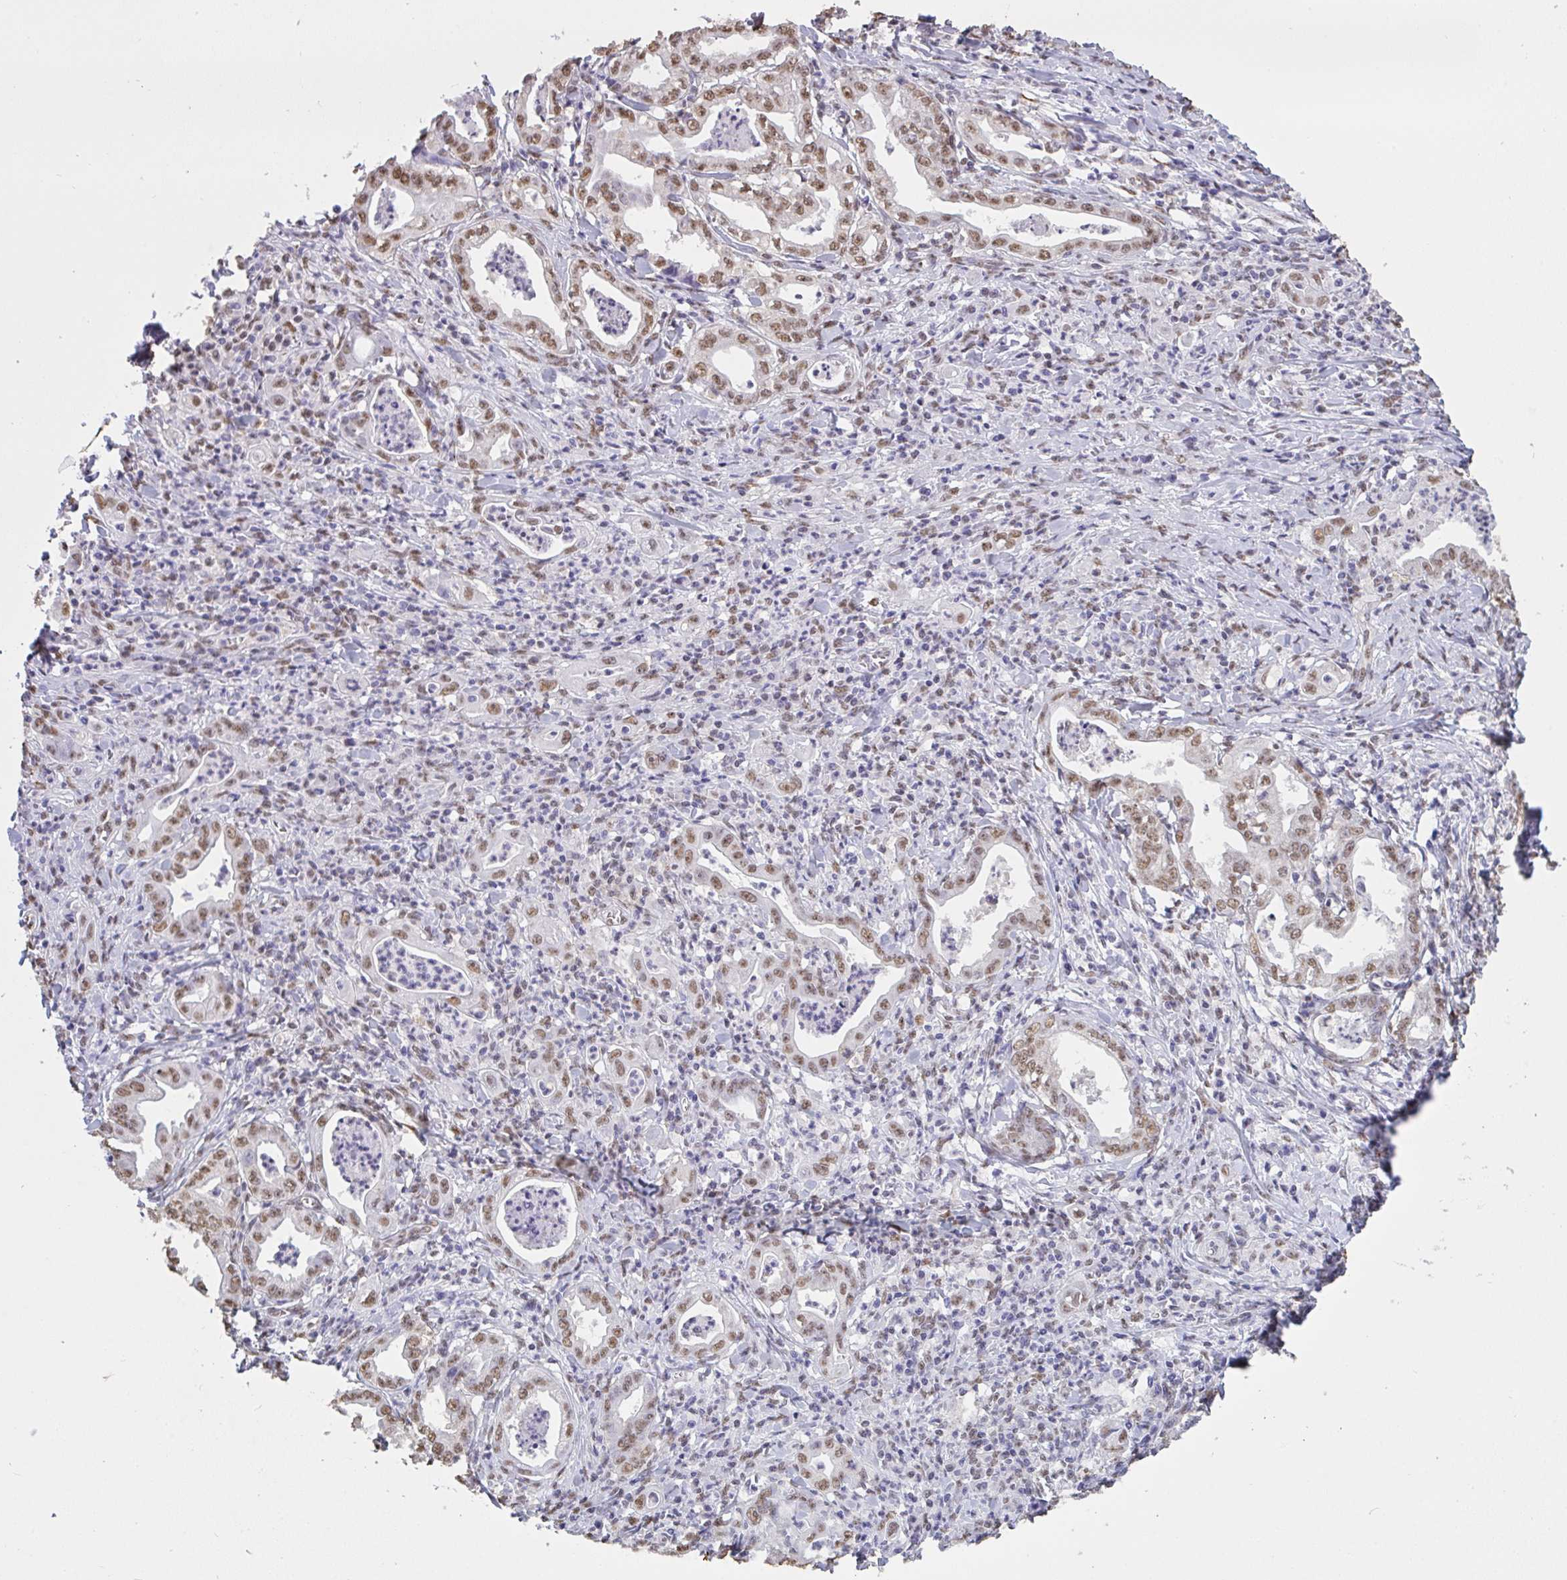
{"staining": {"intensity": "moderate", "quantity": ">75%", "location": "nuclear"}, "tissue": "stomach cancer", "cell_type": "Tumor cells", "image_type": "cancer", "snomed": [{"axis": "morphology", "description": "Adenocarcinoma, NOS"}, {"axis": "topography", "description": "Stomach, upper"}], "caption": "Immunohistochemistry (IHC) staining of stomach cancer, which displays medium levels of moderate nuclear expression in approximately >75% of tumor cells indicating moderate nuclear protein positivity. The staining was performed using DAB (3,3'-diaminobenzidine) (brown) for protein detection and nuclei were counterstained in hematoxylin (blue).", "gene": "SEMA6B", "patient": {"sex": "female", "age": 79}}